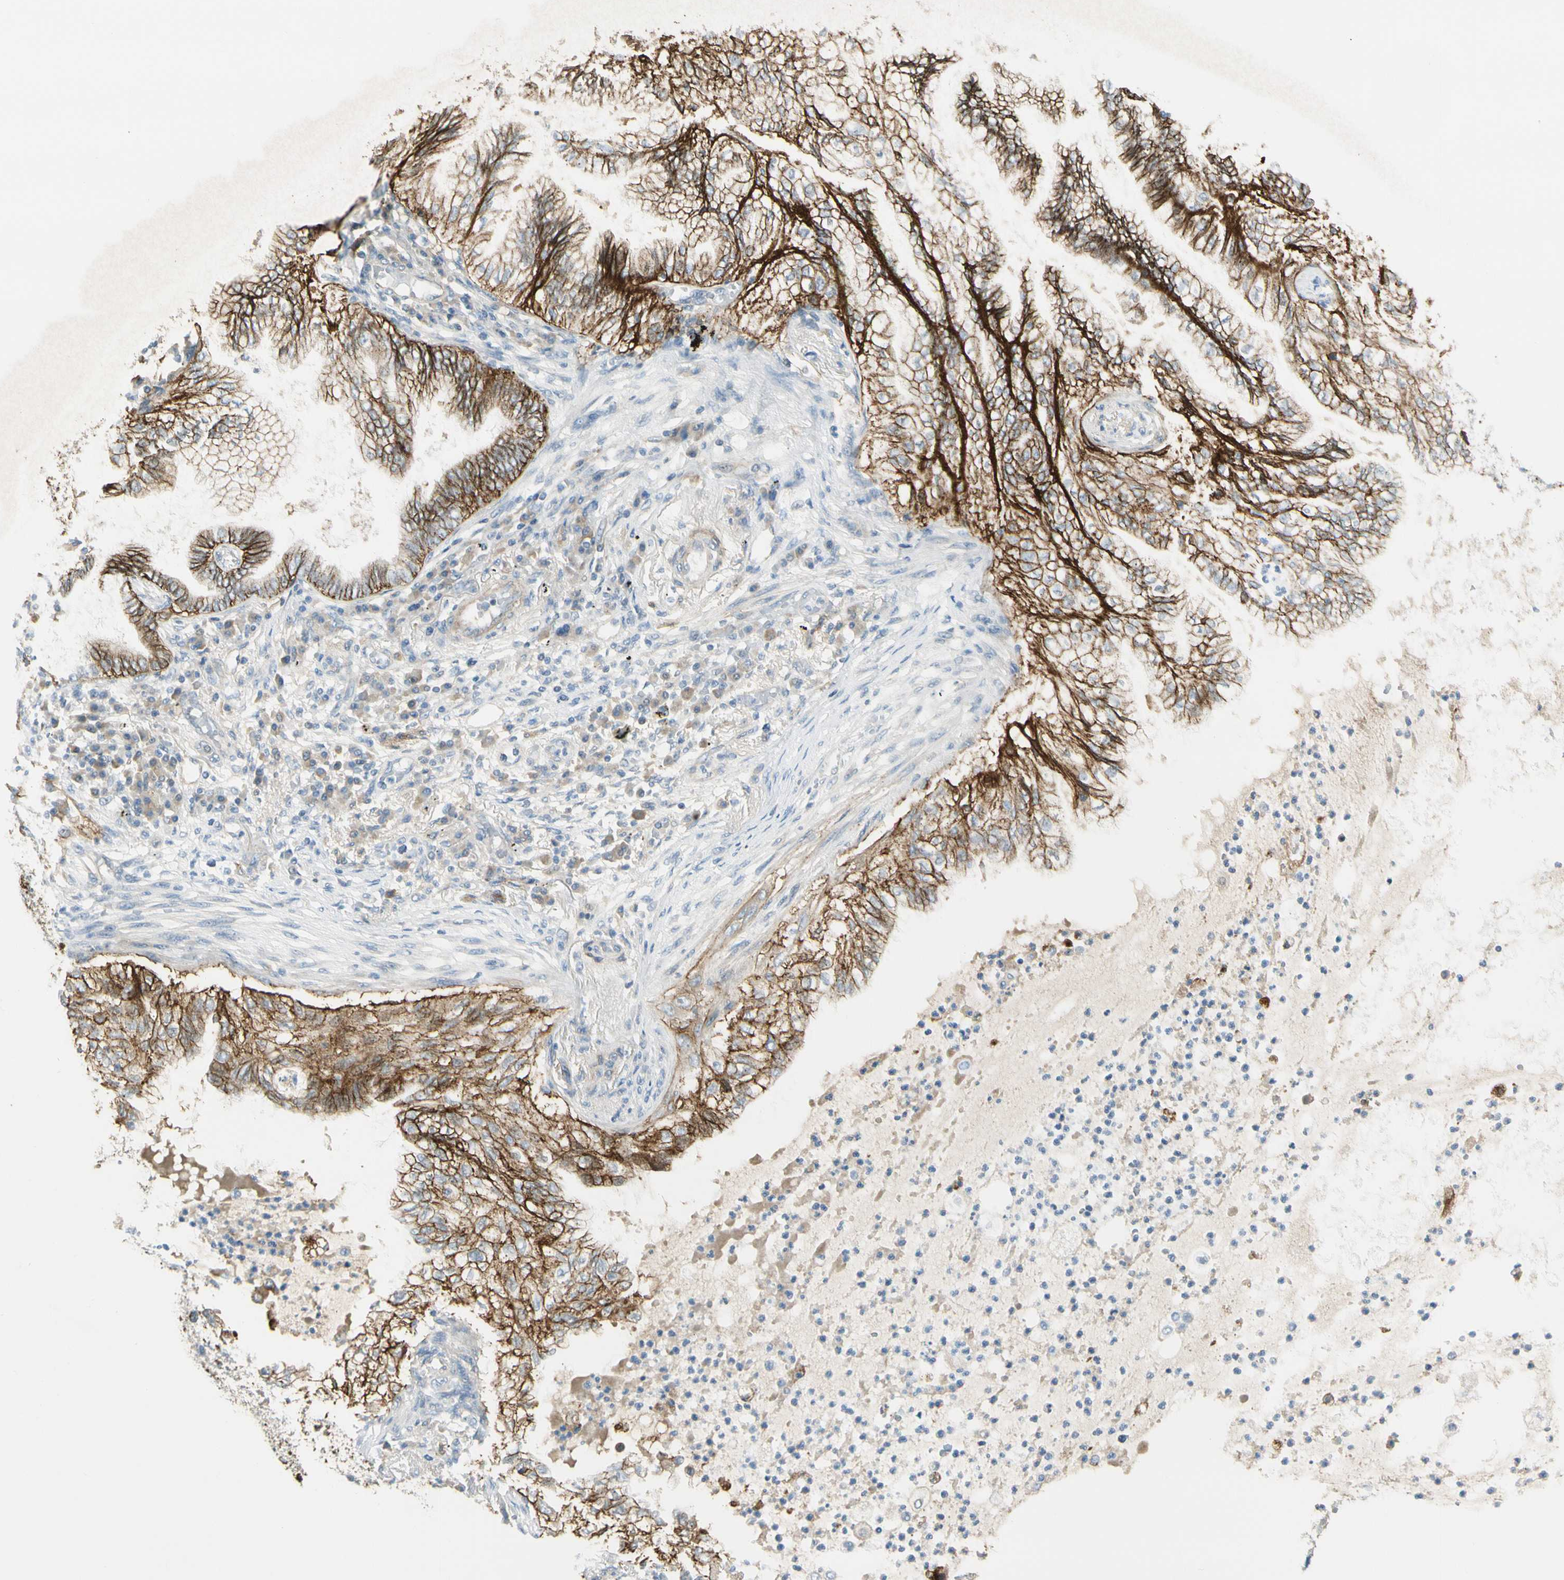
{"staining": {"intensity": "strong", "quantity": ">75%", "location": "cytoplasmic/membranous"}, "tissue": "lung cancer", "cell_type": "Tumor cells", "image_type": "cancer", "snomed": [{"axis": "morphology", "description": "Normal tissue, NOS"}, {"axis": "morphology", "description": "Adenocarcinoma, NOS"}, {"axis": "topography", "description": "Bronchus"}, {"axis": "topography", "description": "Lung"}], "caption": "Lung adenocarcinoma stained with DAB immunohistochemistry (IHC) demonstrates high levels of strong cytoplasmic/membranous expression in about >75% of tumor cells.", "gene": "ITGA3", "patient": {"sex": "female", "age": 70}}